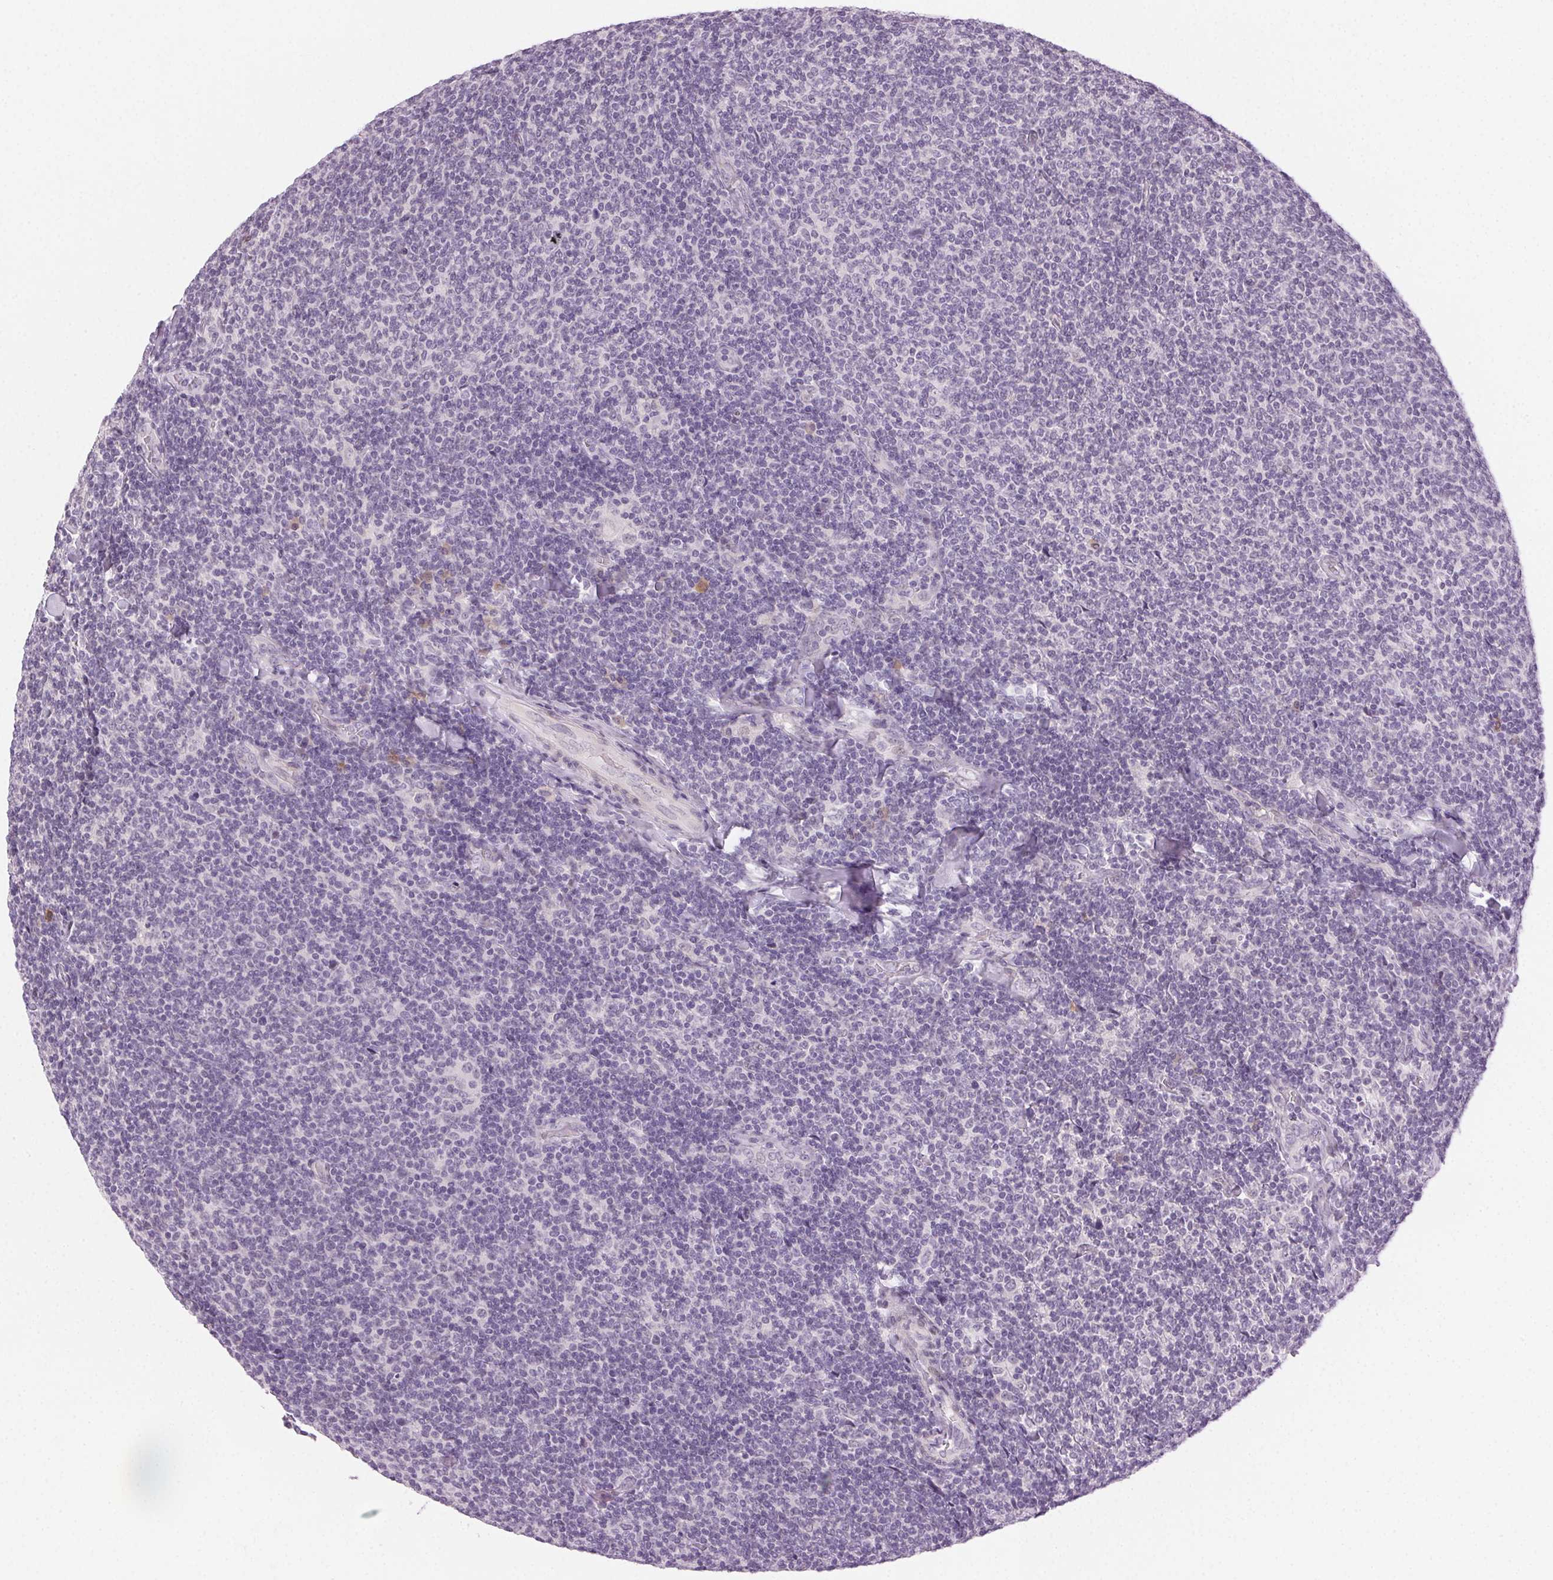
{"staining": {"intensity": "negative", "quantity": "none", "location": "none"}, "tissue": "lymphoma", "cell_type": "Tumor cells", "image_type": "cancer", "snomed": [{"axis": "morphology", "description": "Malignant lymphoma, non-Hodgkin's type, Low grade"}, {"axis": "topography", "description": "Lymph node"}], "caption": "The immunohistochemistry image has no significant staining in tumor cells of low-grade malignant lymphoma, non-Hodgkin's type tissue. Nuclei are stained in blue.", "gene": "HSF5", "patient": {"sex": "male", "age": 52}}